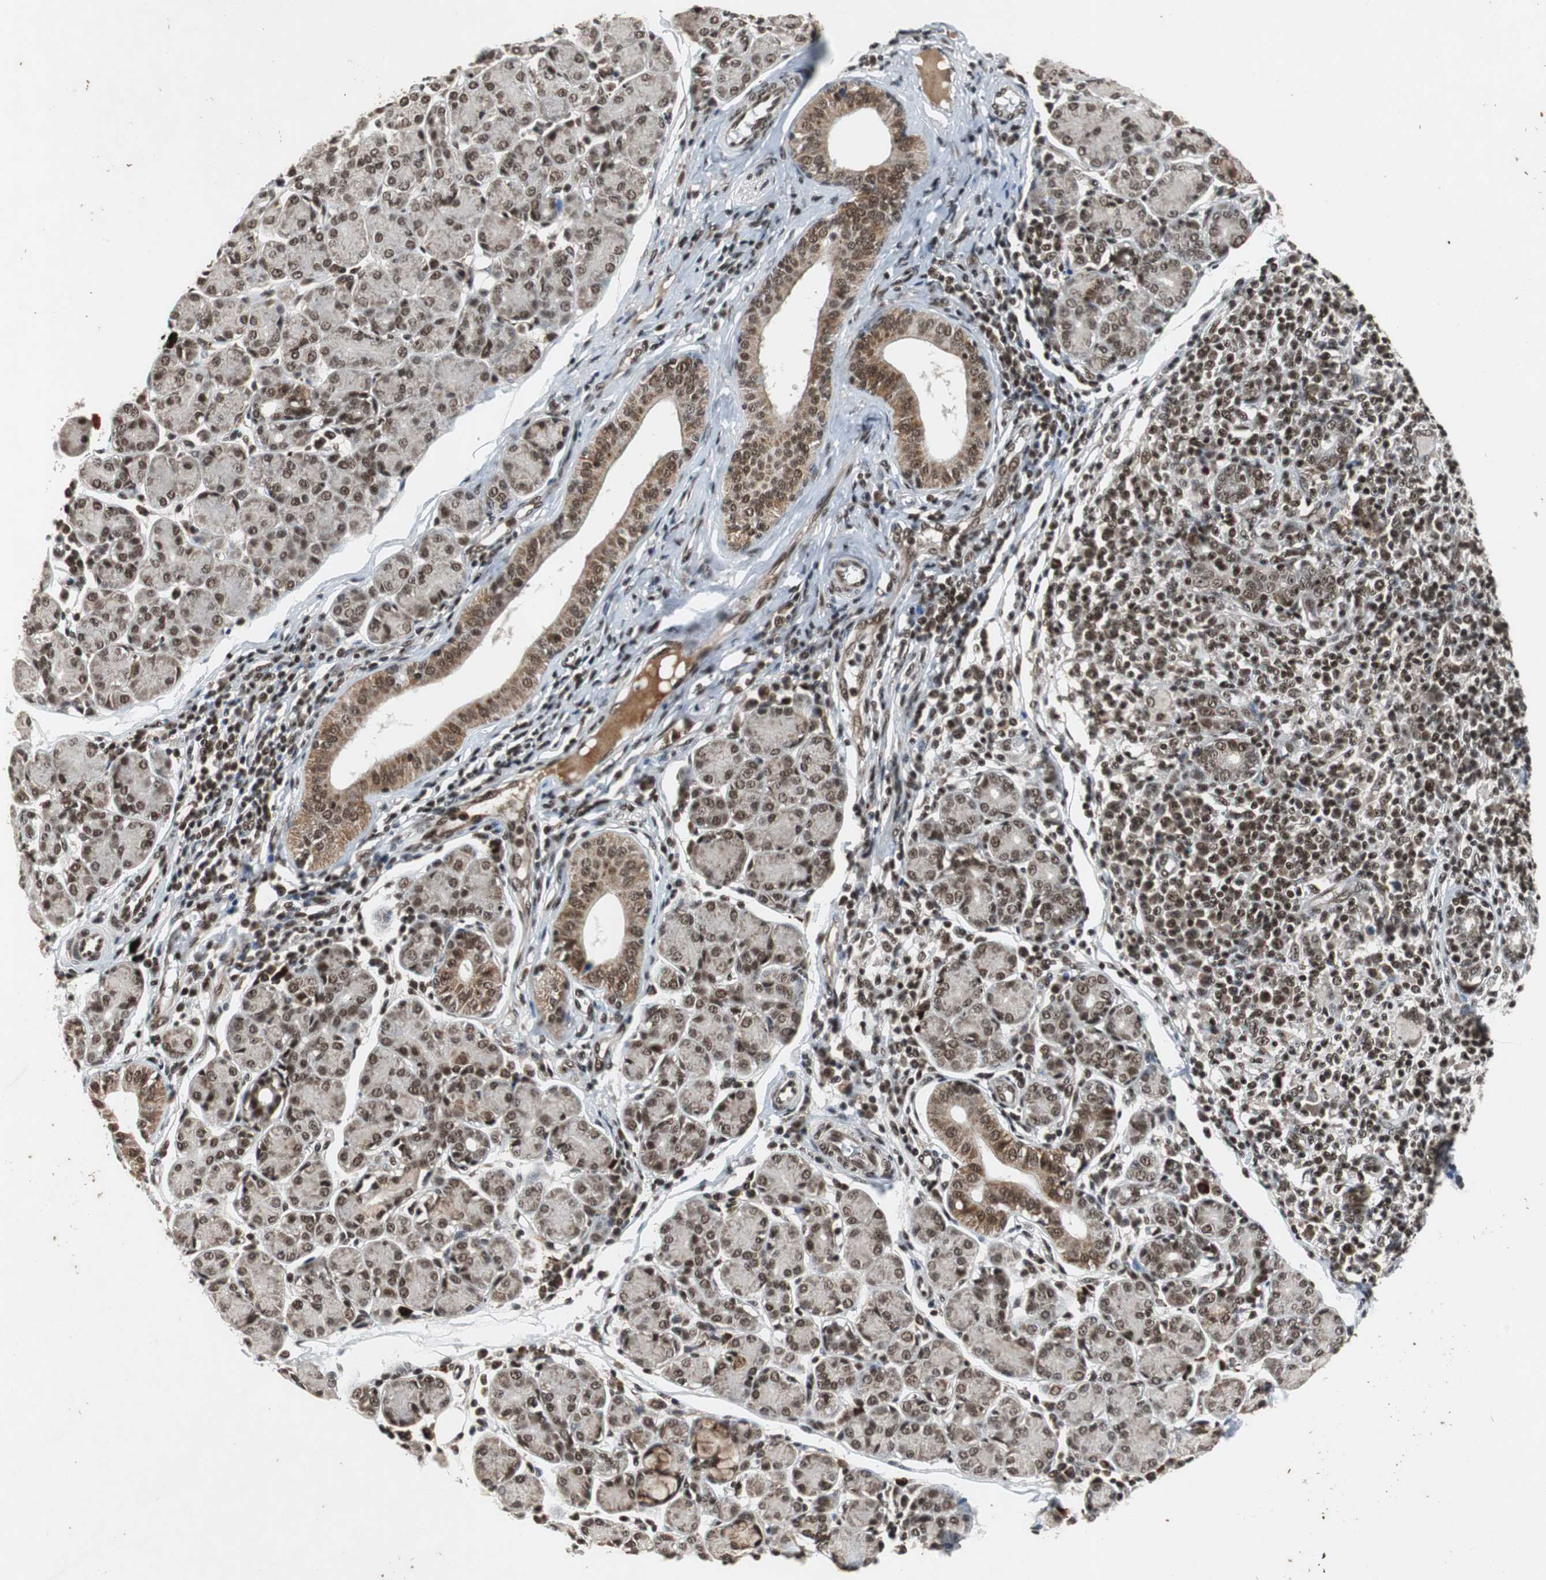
{"staining": {"intensity": "strong", "quantity": ">75%", "location": "nuclear"}, "tissue": "salivary gland", "cell_type": "Glandular cells", "image_type": "normal", "snomed": [{"axis": "morphology", "description": "Normal tissue, NOS"}, {"axis": "morphology", "description": "Inflammation, NOS"}, {"axis": "topography", "description": "Lymph node"}, {"axis": "topography", "description": "Salivary gland"}], "caption": "Approximately >75% of glandular cells in unremarkable human salivary gland show strong nuclear protein expression as visualized by brown immunohistochemical staining.", "gene": "TAF5", "patient": {"sex": "male", "age": 3}}